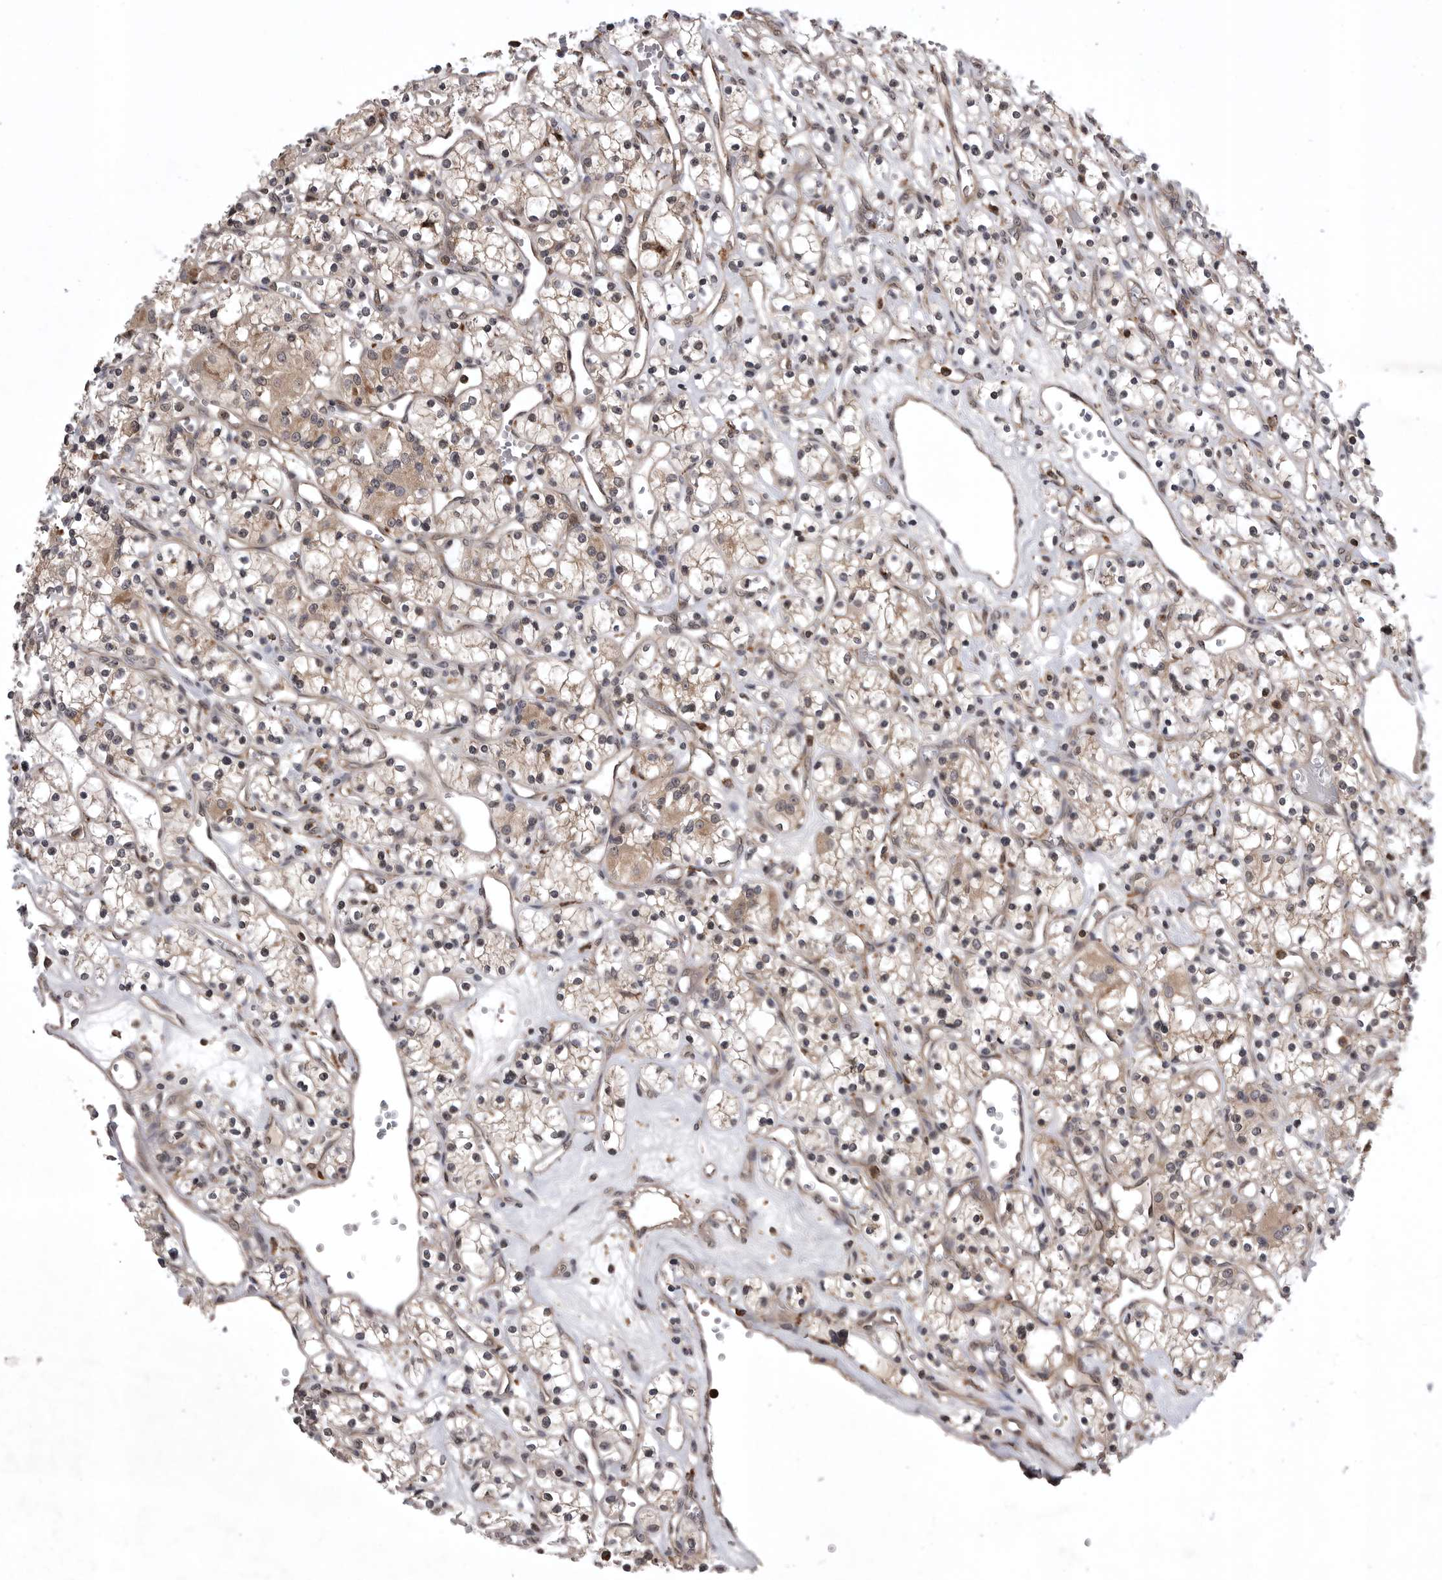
{"staining": {"intensity": "weak", "quantity": "25%-75%", "location": "cytoplasmic/membranous"}, "tissue": "renal cancer", "cell_type": "Tumor cells", "image_type": "cancer", "snomed": [{"axis": "morphology", "description": "Adenocarcinoma, NOS"}, {"axis": "topography", "description": "Kidney"}], "caption": "Immunohistochemical staining of renal cancer (adenocarcinoma) displays low levels of weak cytoplasmic/membranous positivity in approximately 25%-75% of tumor cells.", "gene": "AOAH", "patient": {"sex": "female", "age": 59}}